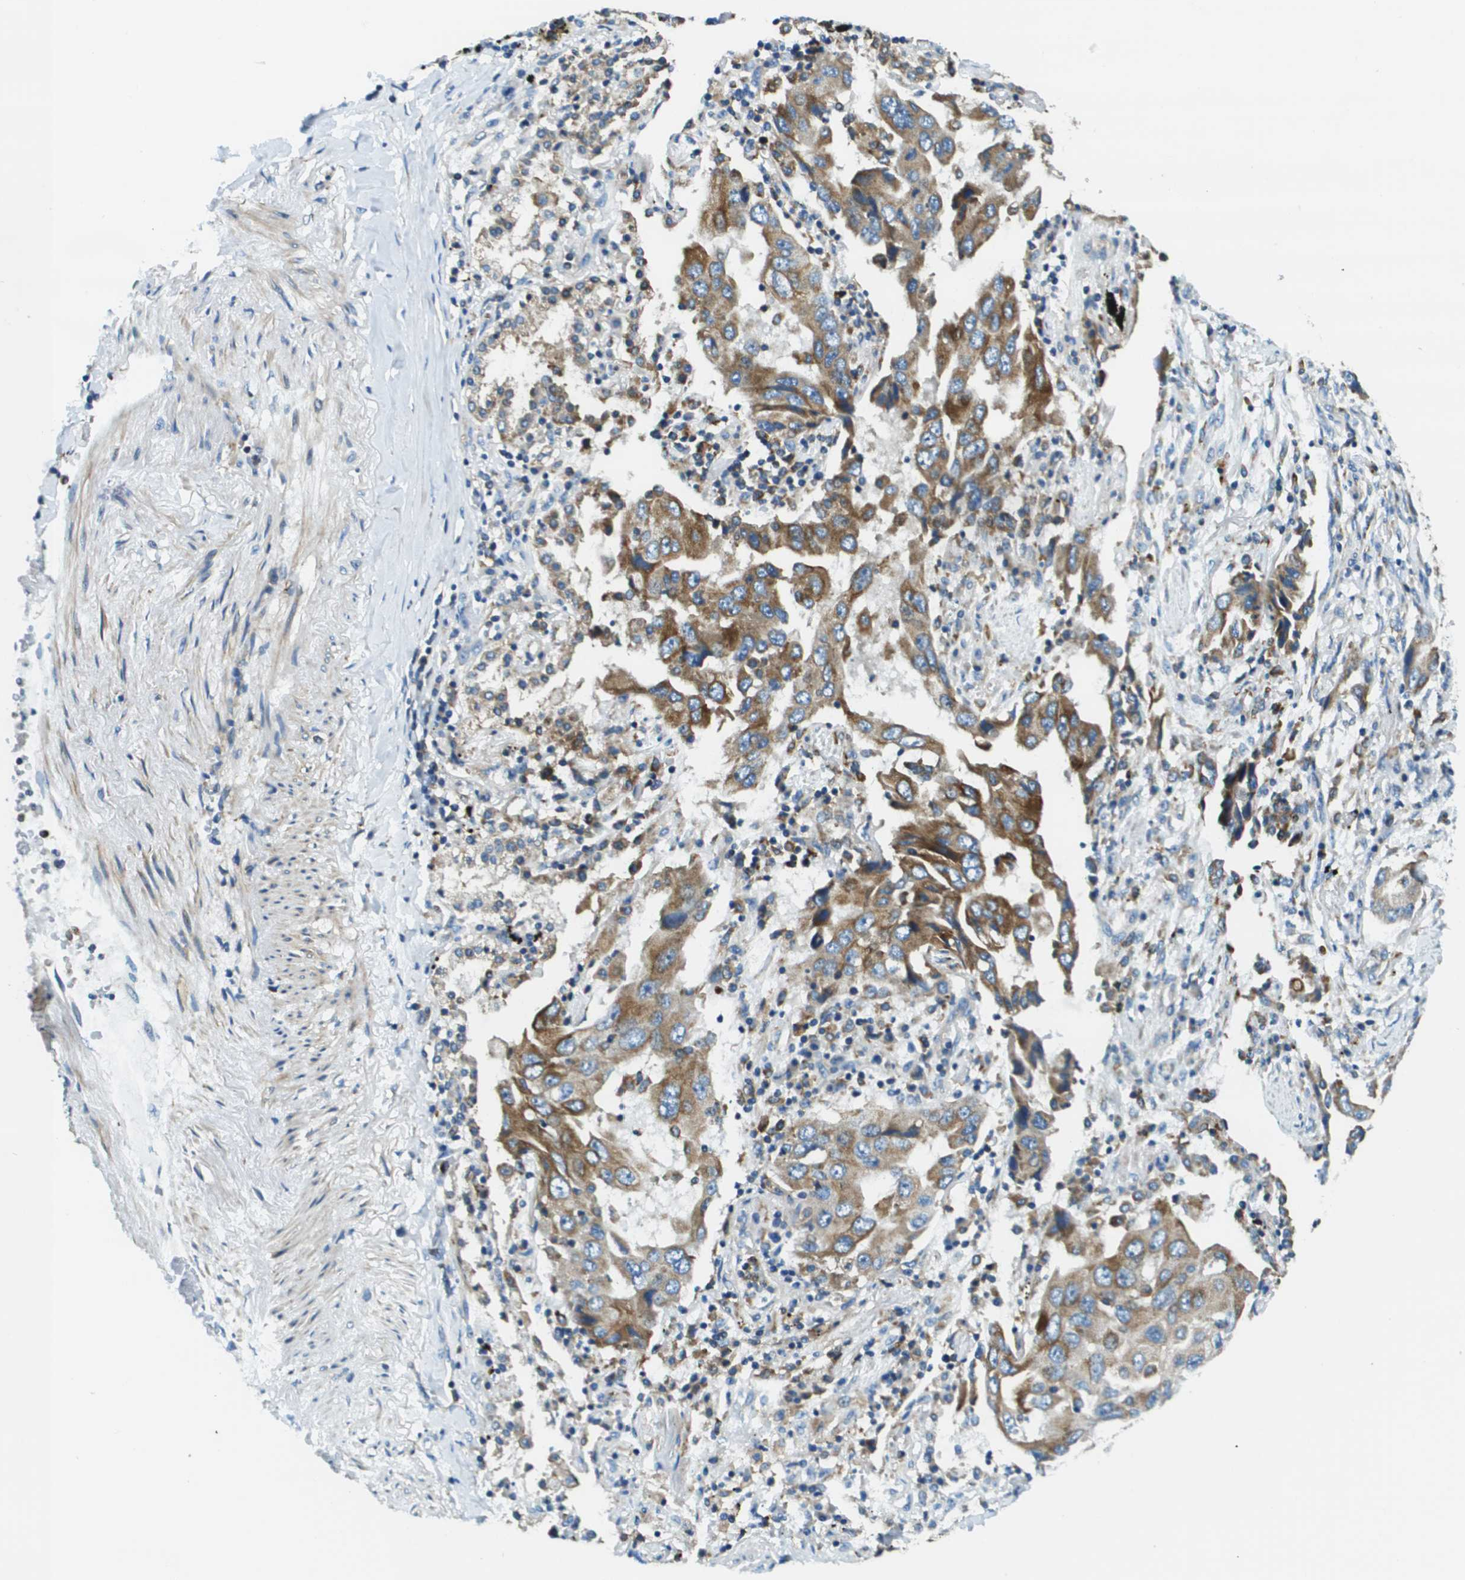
{"staining": {"intensity": "moderate", "quantity": ">75%", "location": "cytoplasmic/membranous"}, "tissue": "lung cancer", "cell_type": "Tumor cells", "image_type": "cancer", "snomed": [{"axis": "morphology", "description": "Adenocarcinoma, NOS"}, {"axis": "topography", "description": "Lung"}], "caption": "This image exhibits lung cancer stained with immunohistochemistry (IHC) to label a protein in brown. The cytoplasmic/membranous of tumor cells show moderate positivity for the protein. Nuclei are counter-stained blue.", "gene": "CNPY3", "patient": {"sex": "female", "age": 65}}